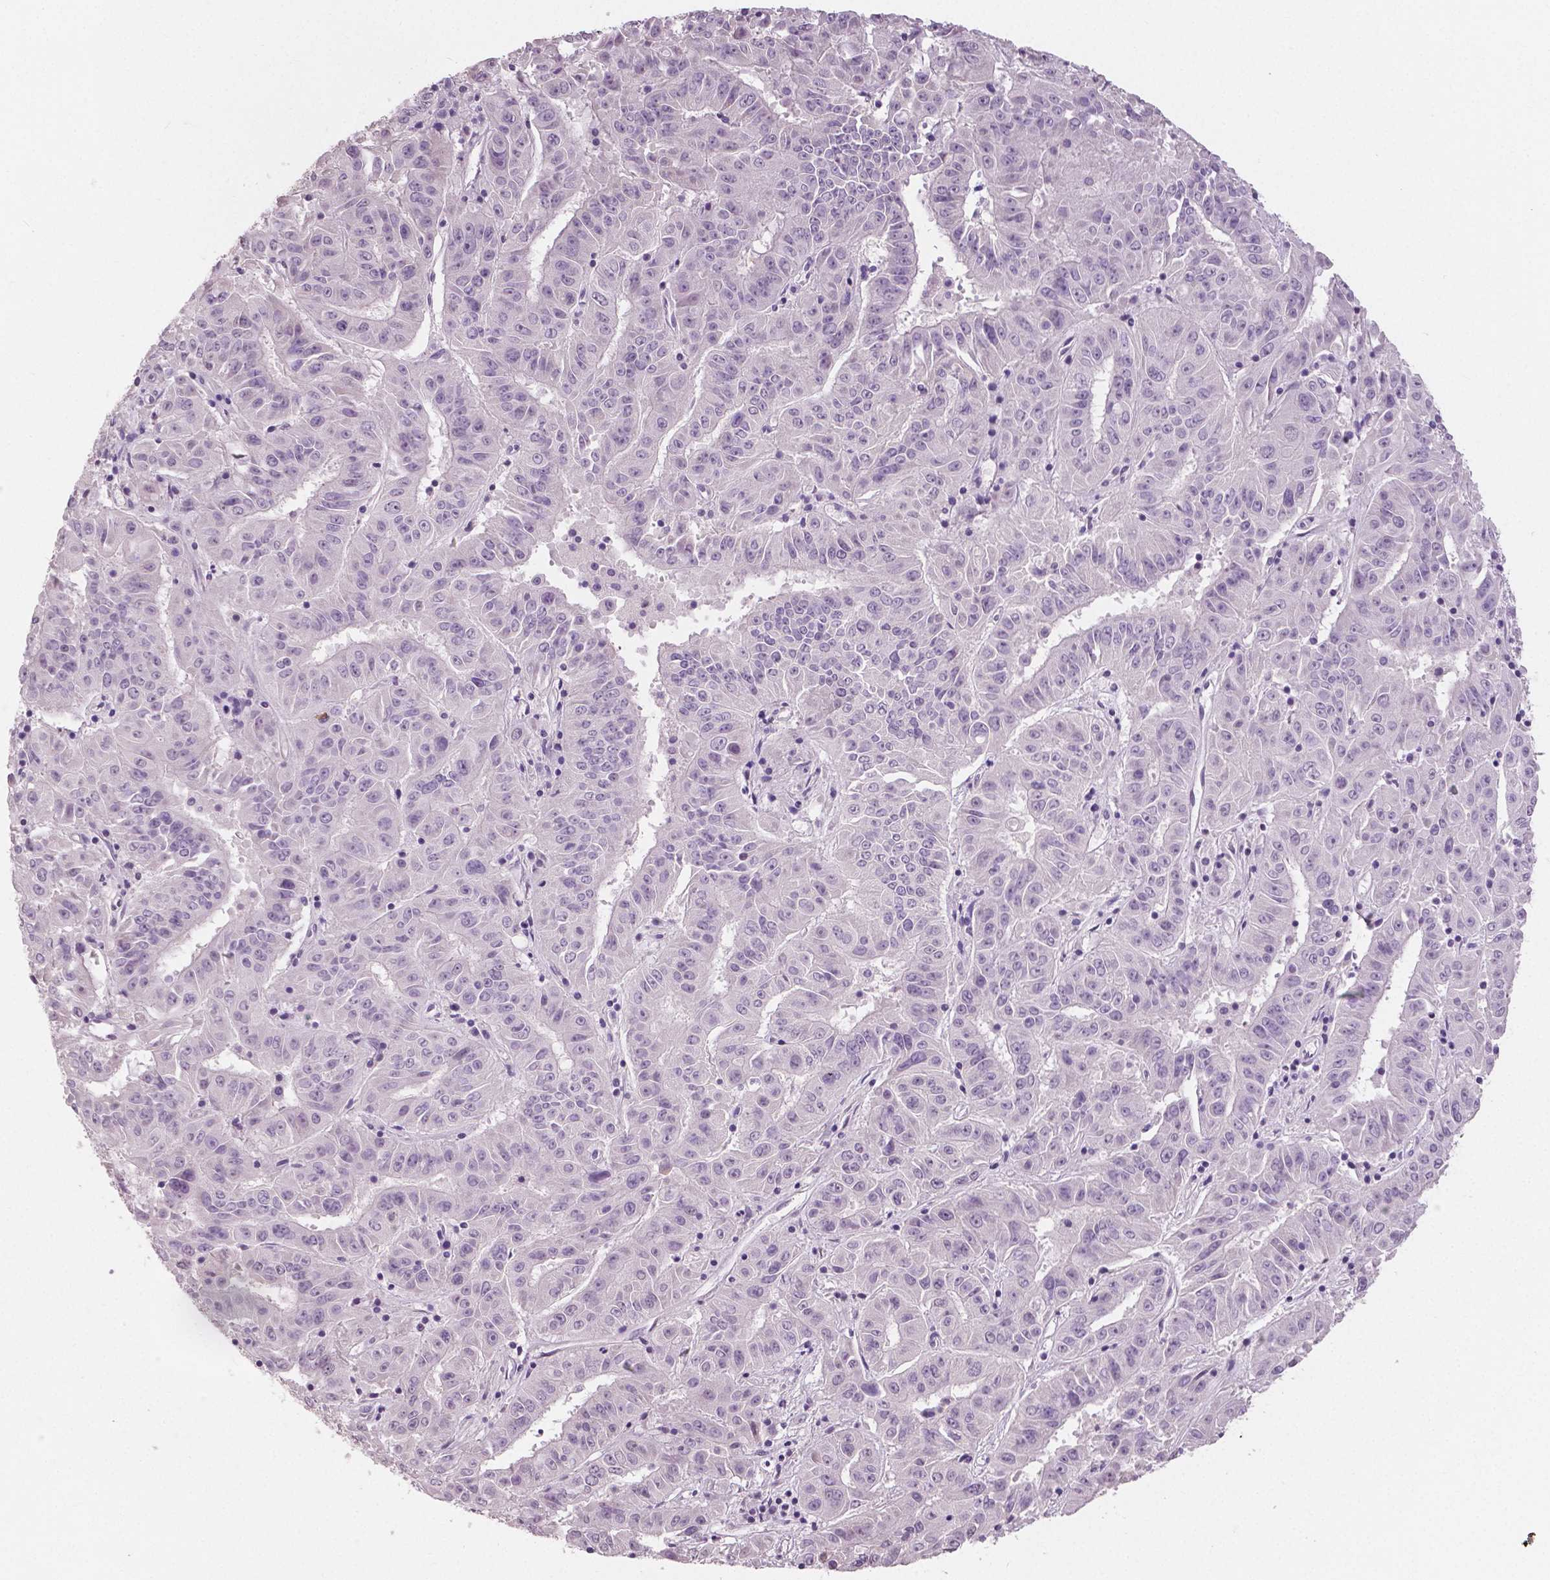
{"staining": {"intensity": "negative", "quantity": "none", "location": "none"}, "tissue": "pancreatic cancer", "cell_type": "Tumor cells", "image_type": "cancer", "snomed": [{"axis": "morphology", "description": "Adenocarcinoma, NOS"}, {"axis": "topography", "description": "Pancreas"}], "caption": "A photomicrograph of human adenocarcinoma (pancreatic) is negative for staining in tumor cells.", "gene": "NECAB1", "patient": {"sex": "male", "age": 63}}